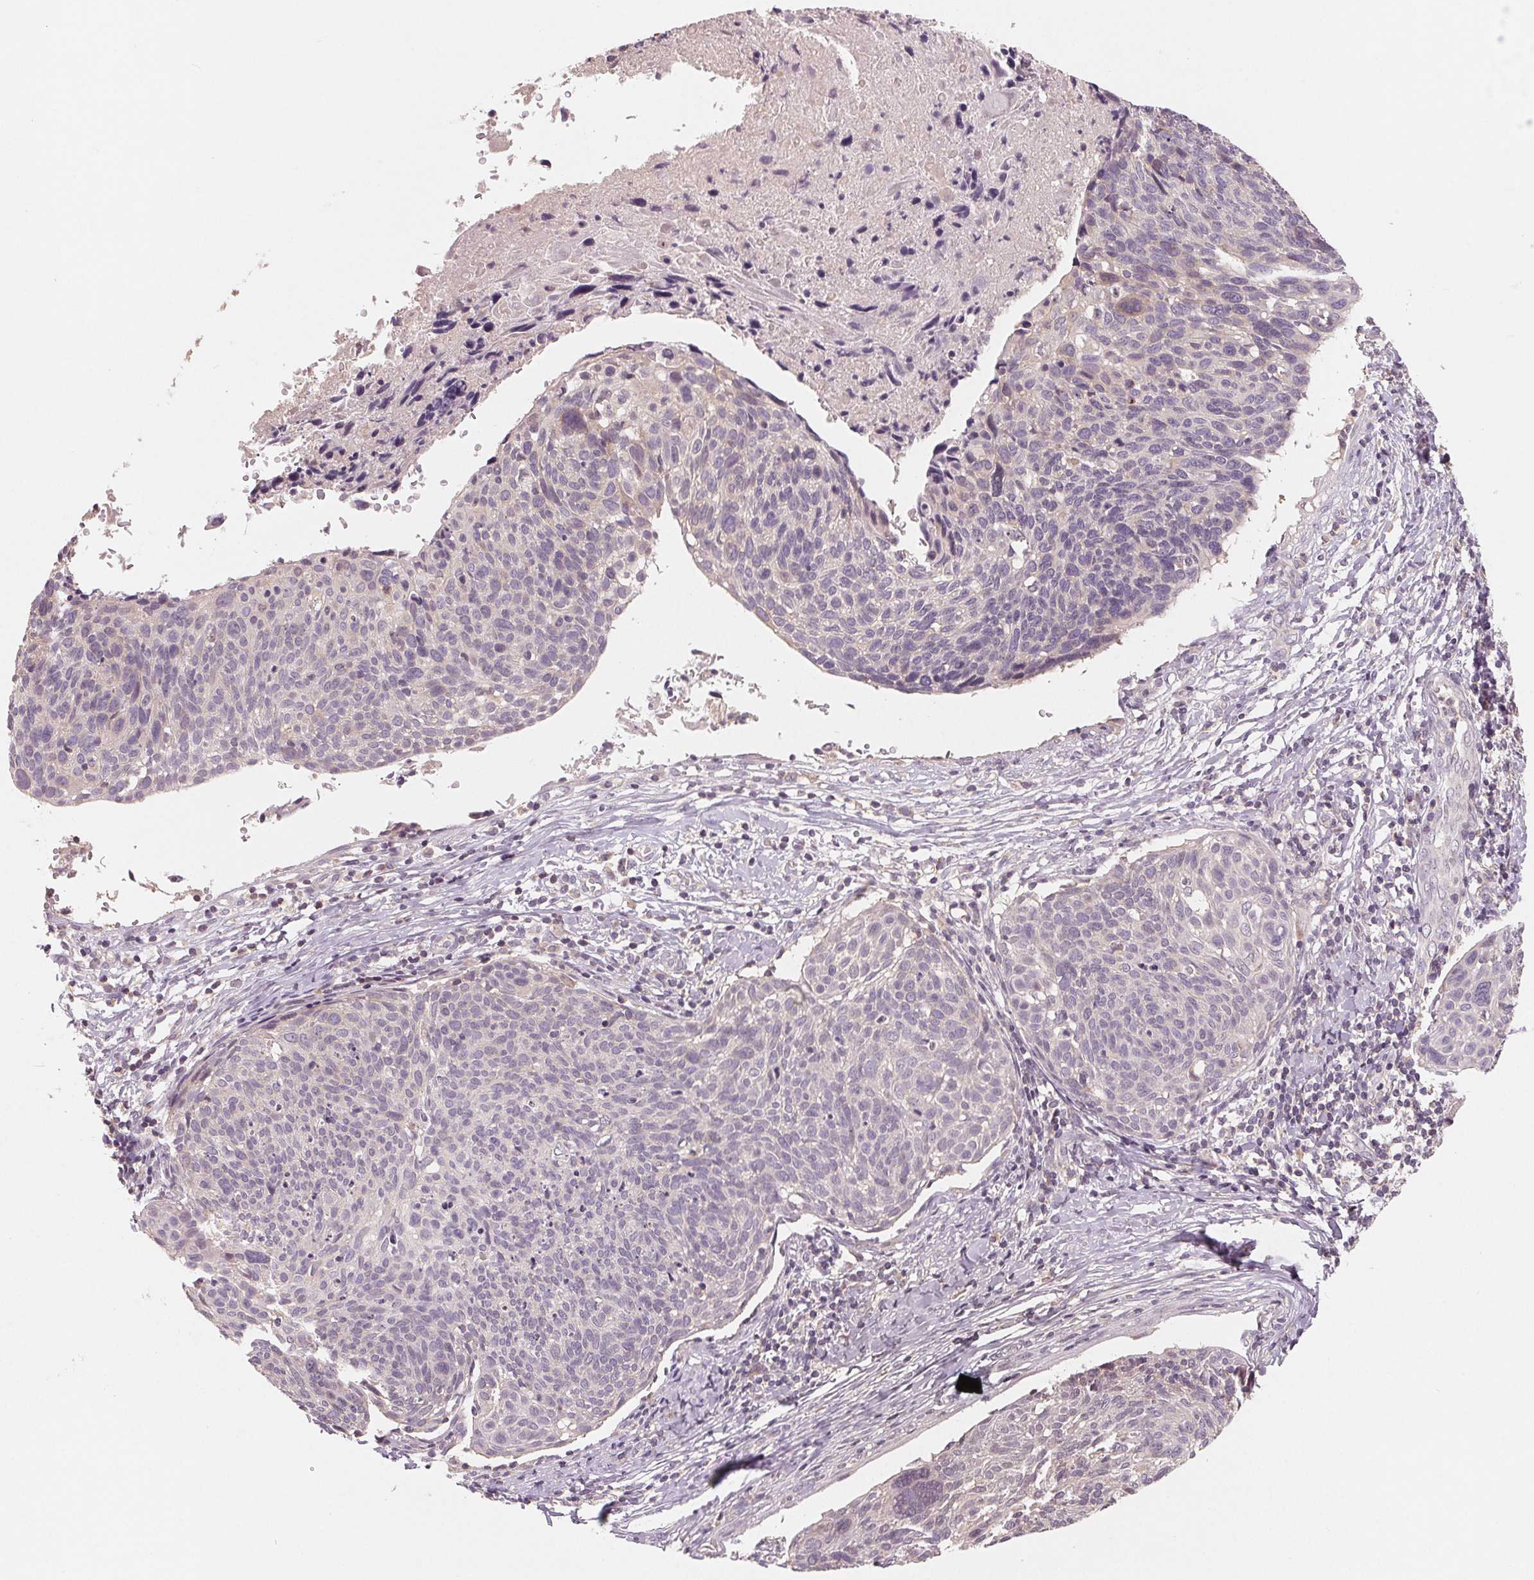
{"staining": {"intensity": "negative", "quantity": "none", "location": "none"}, "tissue": "cervical cancer", "cell_type": "Tumor cells", "image_type": "cancer", "snomed": [{"axis": "morphology", "description": "Squamous cell carcinoma, NOS"}, {"axis": "topography", "description": "Cervix"}], "caption": "Immunohistochemistry (IHC) of cervical squamous cell carcinoma shows no positivity in tumor cells.", "gene": "AQP8", "patient": {"sex": "female", "age": 49}}